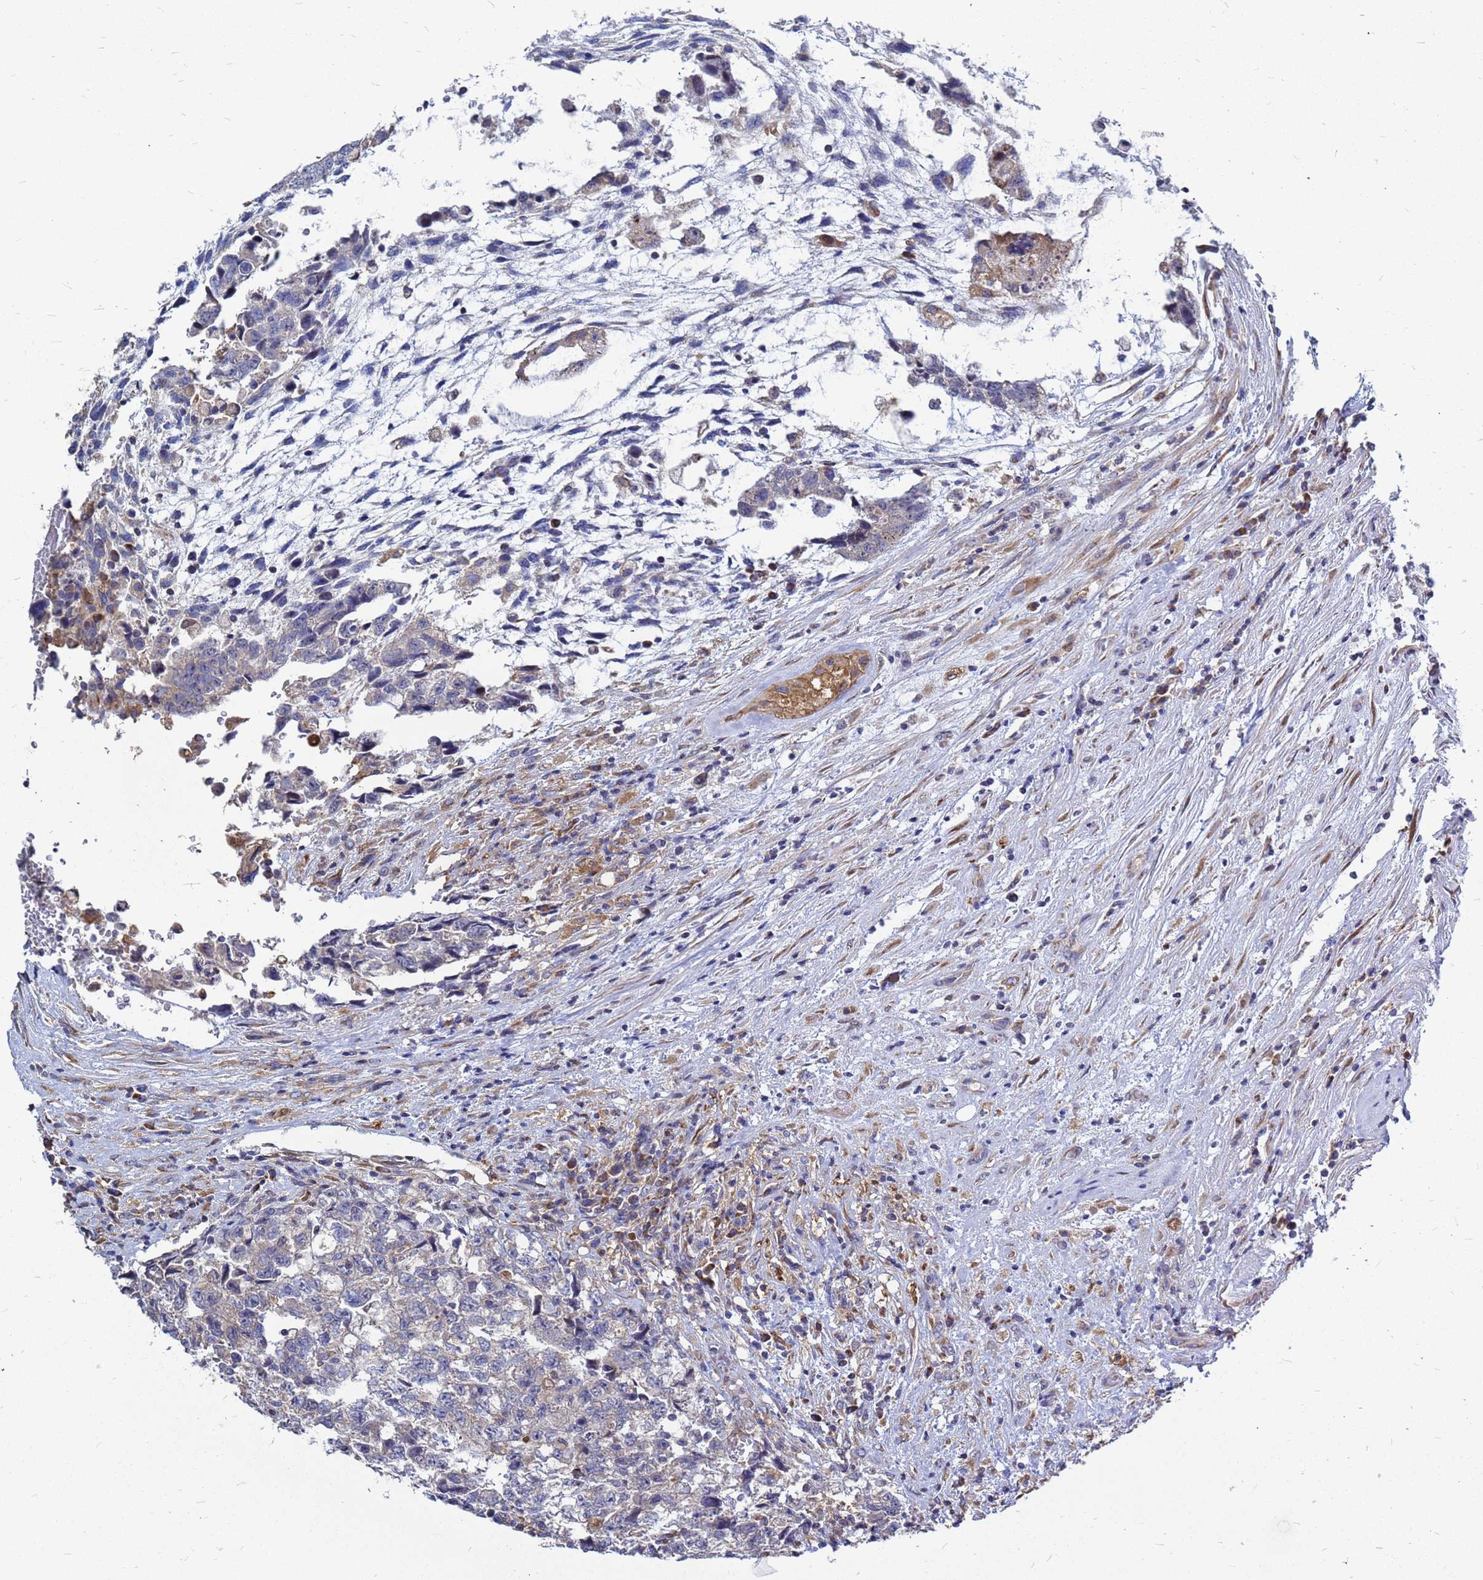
{"staining": {"intensity": "negative", "quantity": "none", "location": "none"}, "tissue": "testis cancer", "cell_type": "Tumor cells", "image_type": "cancer", "snomed": [{"axis": "morphology", "description": "Carcinoma, Embryonal, NOS"}, {"axis": "topography", "description": "Testis"}], "caption": "DAB immunohistochemical staining of human embryonal carcinoma (testis) displays no significant staining in tumor cells.", "gene": "MOB2", "patient": {"sex": "male", "age": 36}}